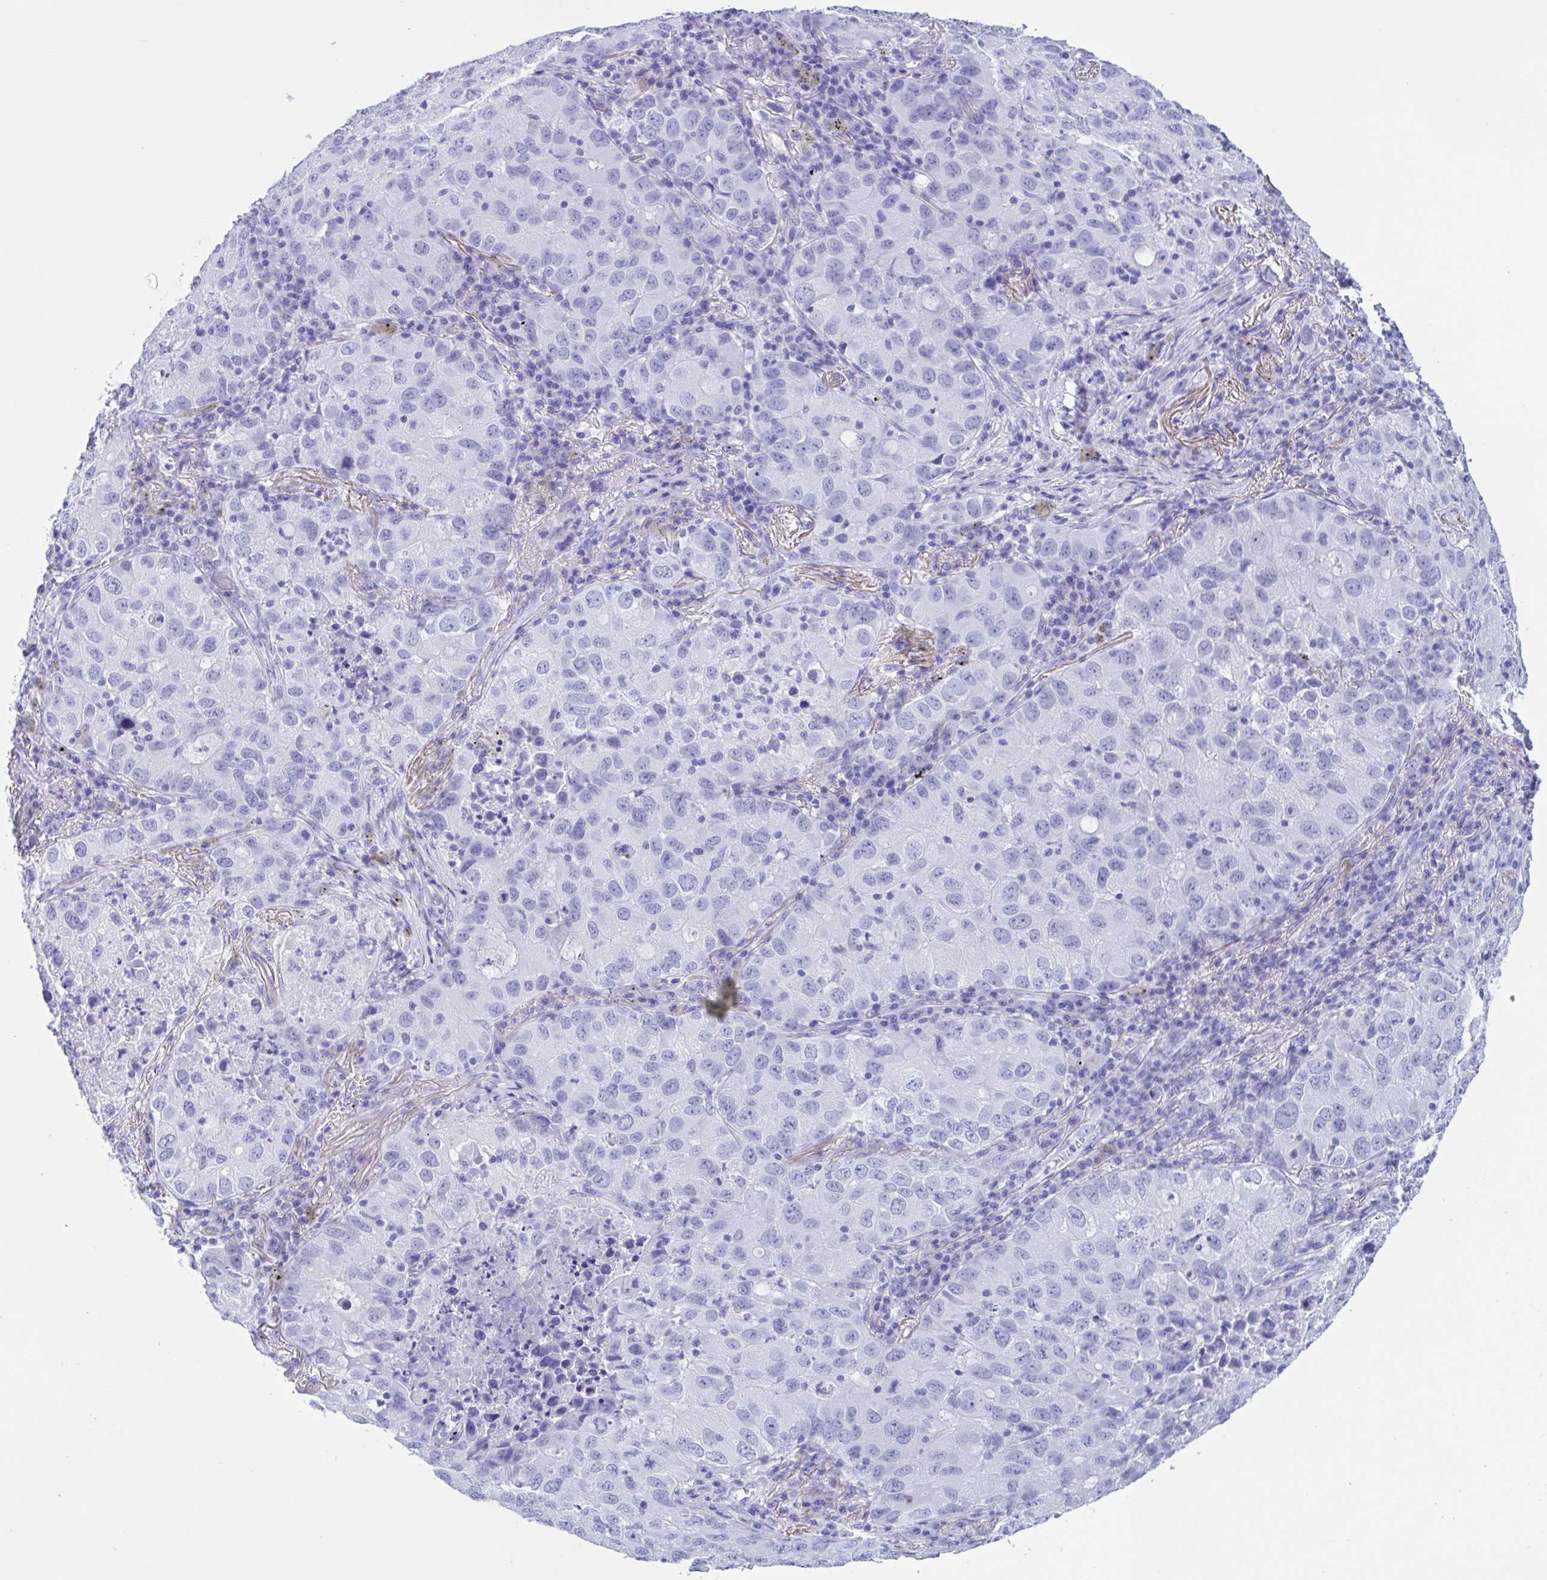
{"staining": {"intensity": "negative", "quantity": "none", "location": "none"}, "tissue": "lung cancer", "cell_type": "Tumor cells", "image_type": "cancer", "snomed": [{"axis": "morphology", "description": "Normal morphology"}, {"axis": "morphology", "description": "Adenocarcinoma, NOS"}, {"axis": "topography", "description": "Lymph node"}, {"axis": "topography", "description": "Lung"}], "caption": "The photomicrograph demonstrates no staining of tumor cells in lung cancer (adenocarcinoma).", "gene": "ZNF850", "patient": {"sex": "female", "age": 51}}